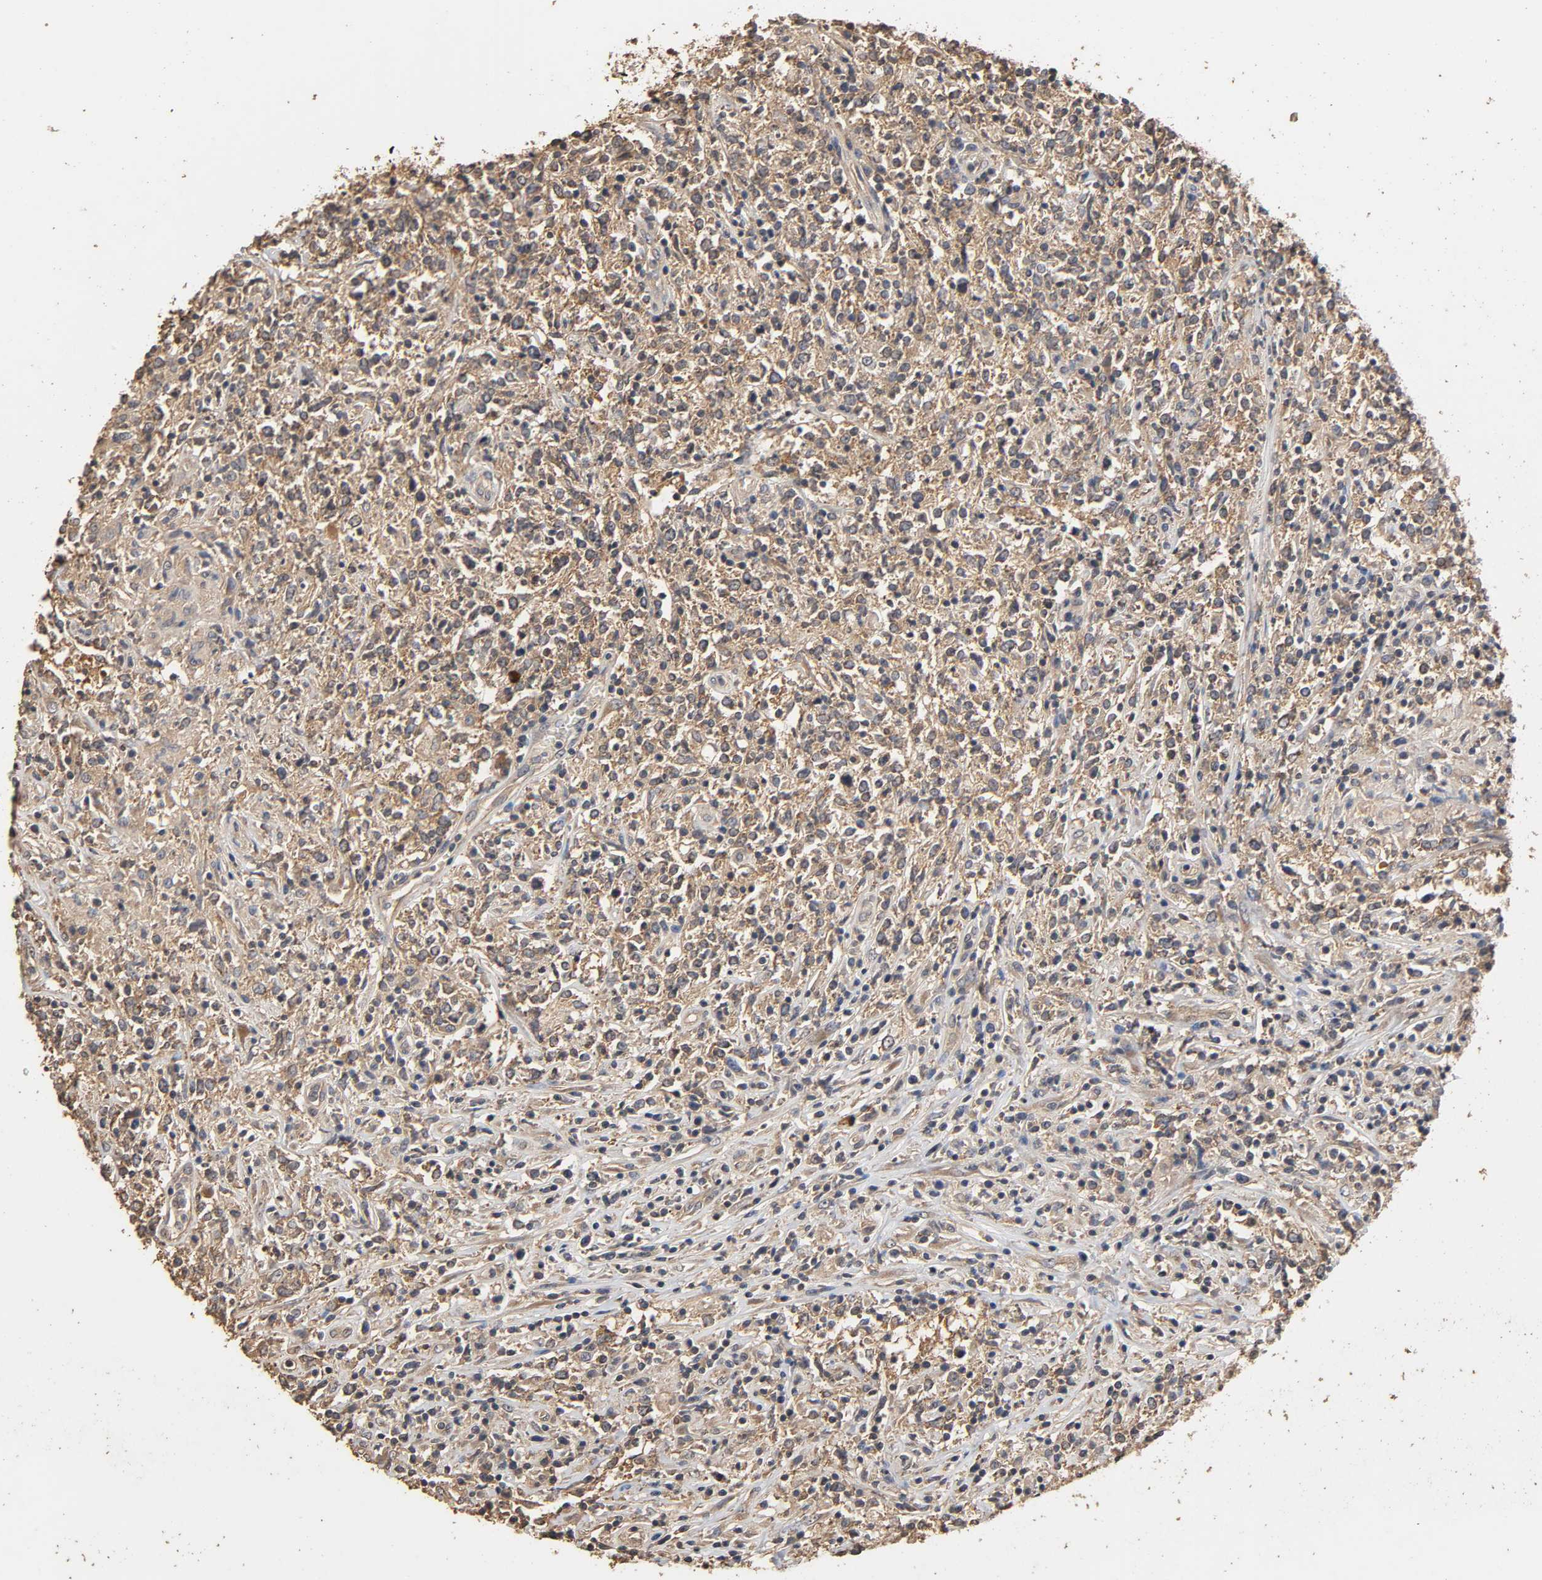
{"staining": {"intensity": "moderate", "quantity": ">75%", "location": "cytoplasmic/membranous"}, "tissue": "lymphoma", "cell_type": "Tumor cells", "image_type": "cancer", "snomed": [{"axis": "morphology", "description": "Malignant lymphoma, non-Hodgkin's type, High grade"}, {"axis": "topography", "description": "Lymph node"}], "caption": "This histopathology image exhibits immunohistochemistry staining of lymphoma, with medium moderate cytoplasmic/membranous staining in approximately >75% of tumor cells.", "gene": "ARHGEF7", "patient": {"sex": "female", "age": 84}}